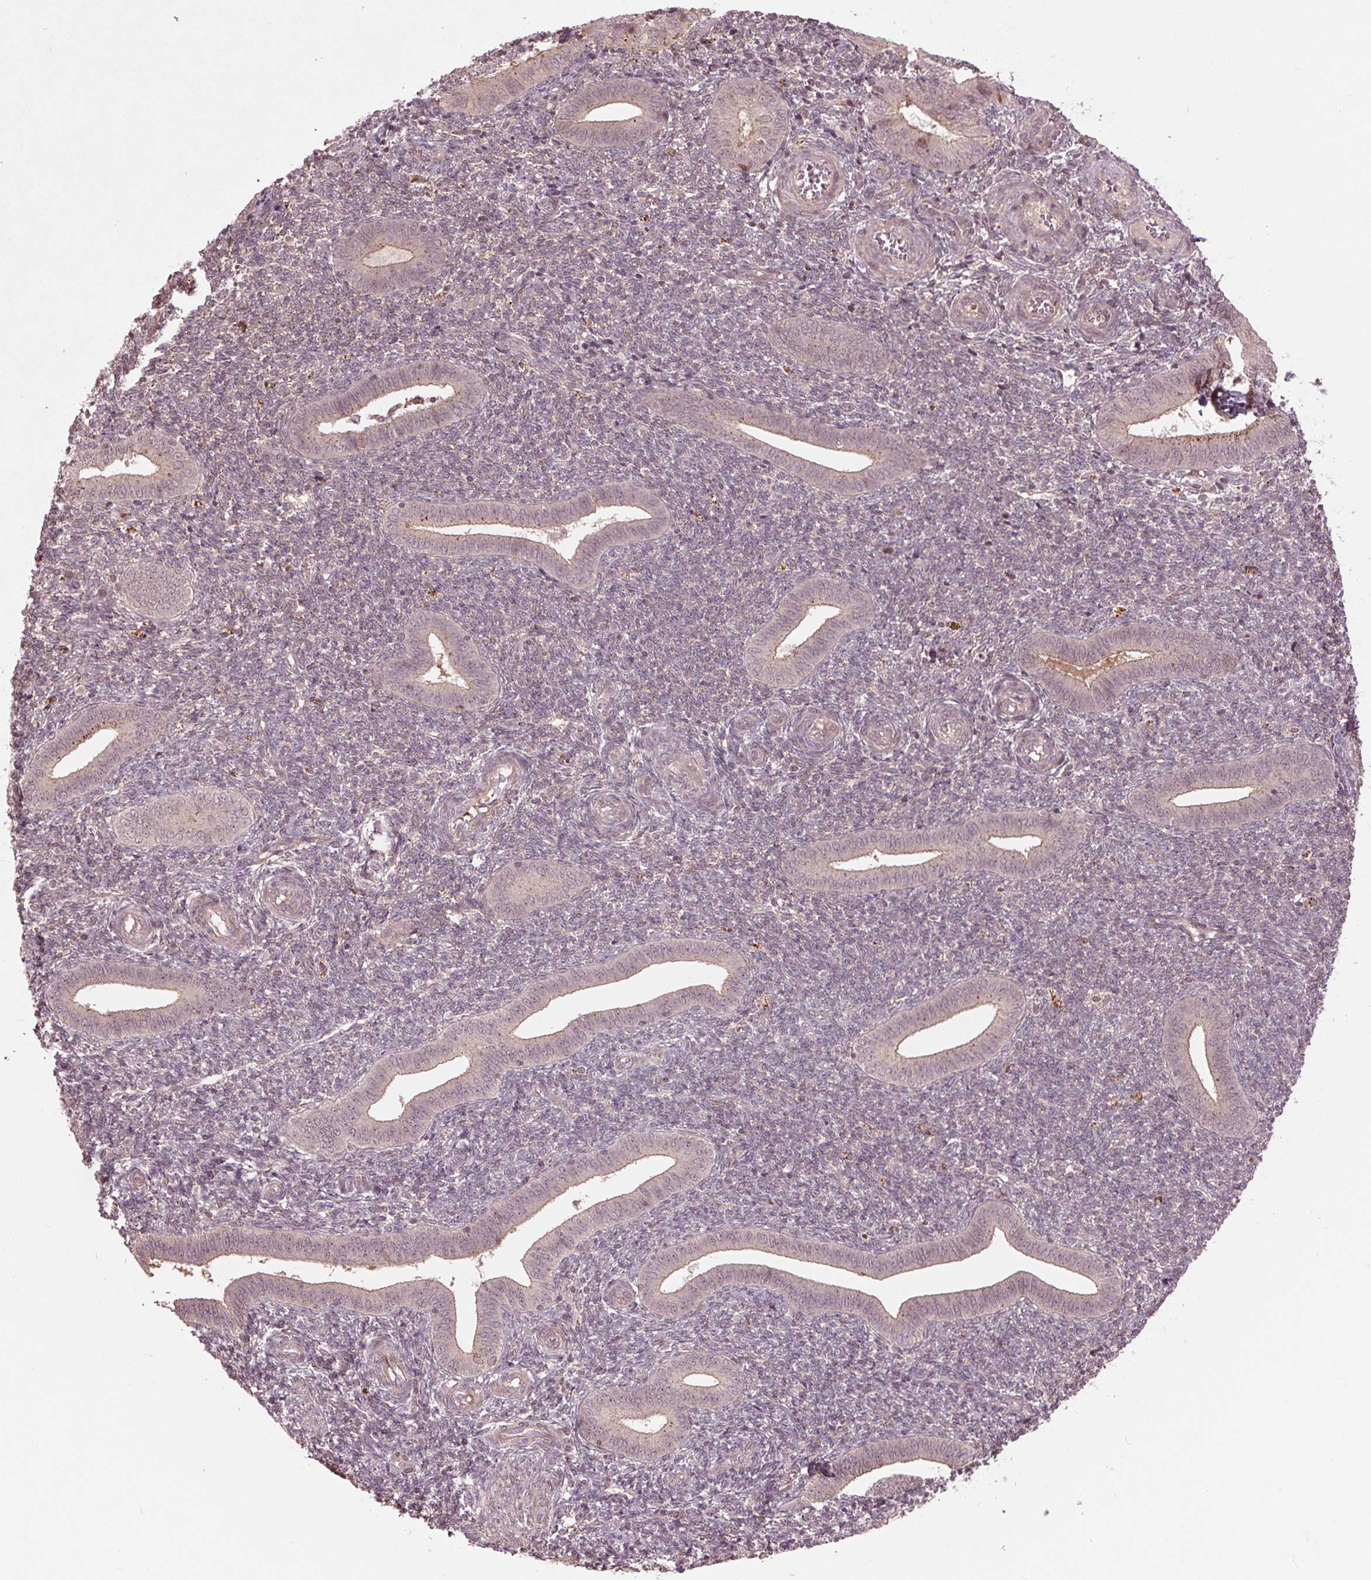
{"staining": {"intensity": "negative", "quantity": "none", "location": "none"}, "tissue": "endometrium", "cell_type": "Cells in endometrial stroma", "image_type": "normal", "snomed": [{"axis": "morphology", "description": "Normal tissue, NOS"}, {"axis": "topography", "description": "Endometrium"}], "caption": "Immunohistochemistry (IHC) histopathology image of unremarkable endometrium: human endometrium stained with DAB demonstrates no significant protein positivity in cells in endometrial stroma. (Stains: DAB IHC with hematoxylin counter stain, Microscopy: brightfield microscopy at high magnification).", "gene": "CDKL4", "patient": {"sex": "female", "age": 25}}